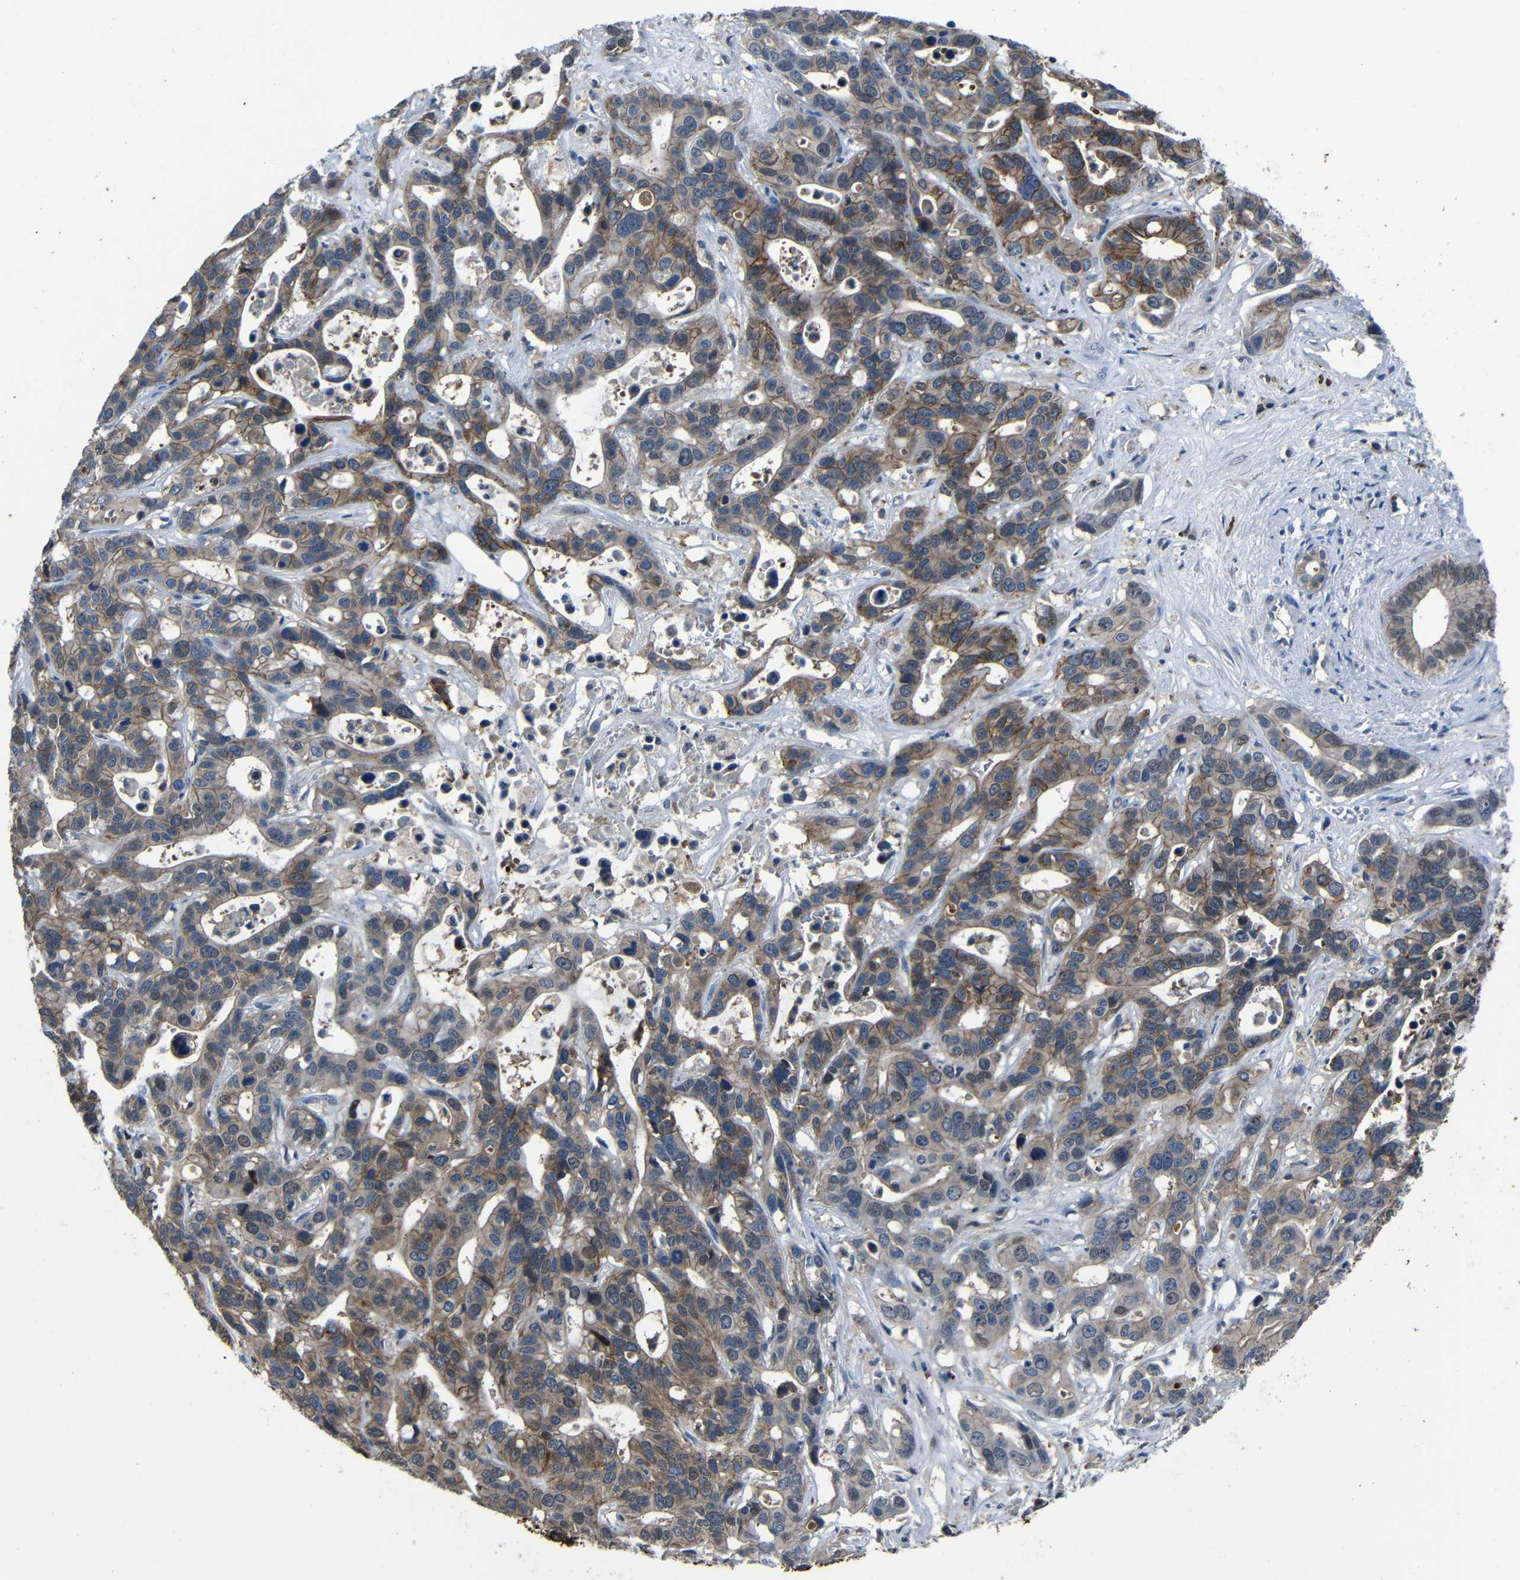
{"staining": {"intensity": "moderate", "quantity": ">75%", "location": "cytoplasmic/membranous"}, "tissue": "liver cancer", "cell_type": "Tumor cells", "image_type": "cancer", "snomed": [{"axis": "morphology", "description": "Cholangiocarcinoma"}, {"axis": "topography", "description": "Liver"}], "caption": "A high-resolution photomicrograph shows IHC staining of cholangiocarcinoma (liver), which exhibits moderate cytoplasmic/membranous staining in approximately >75% of tumor cells.", "gene": "SEMA4B", "patient": {"sex": "female", "age": 65}}